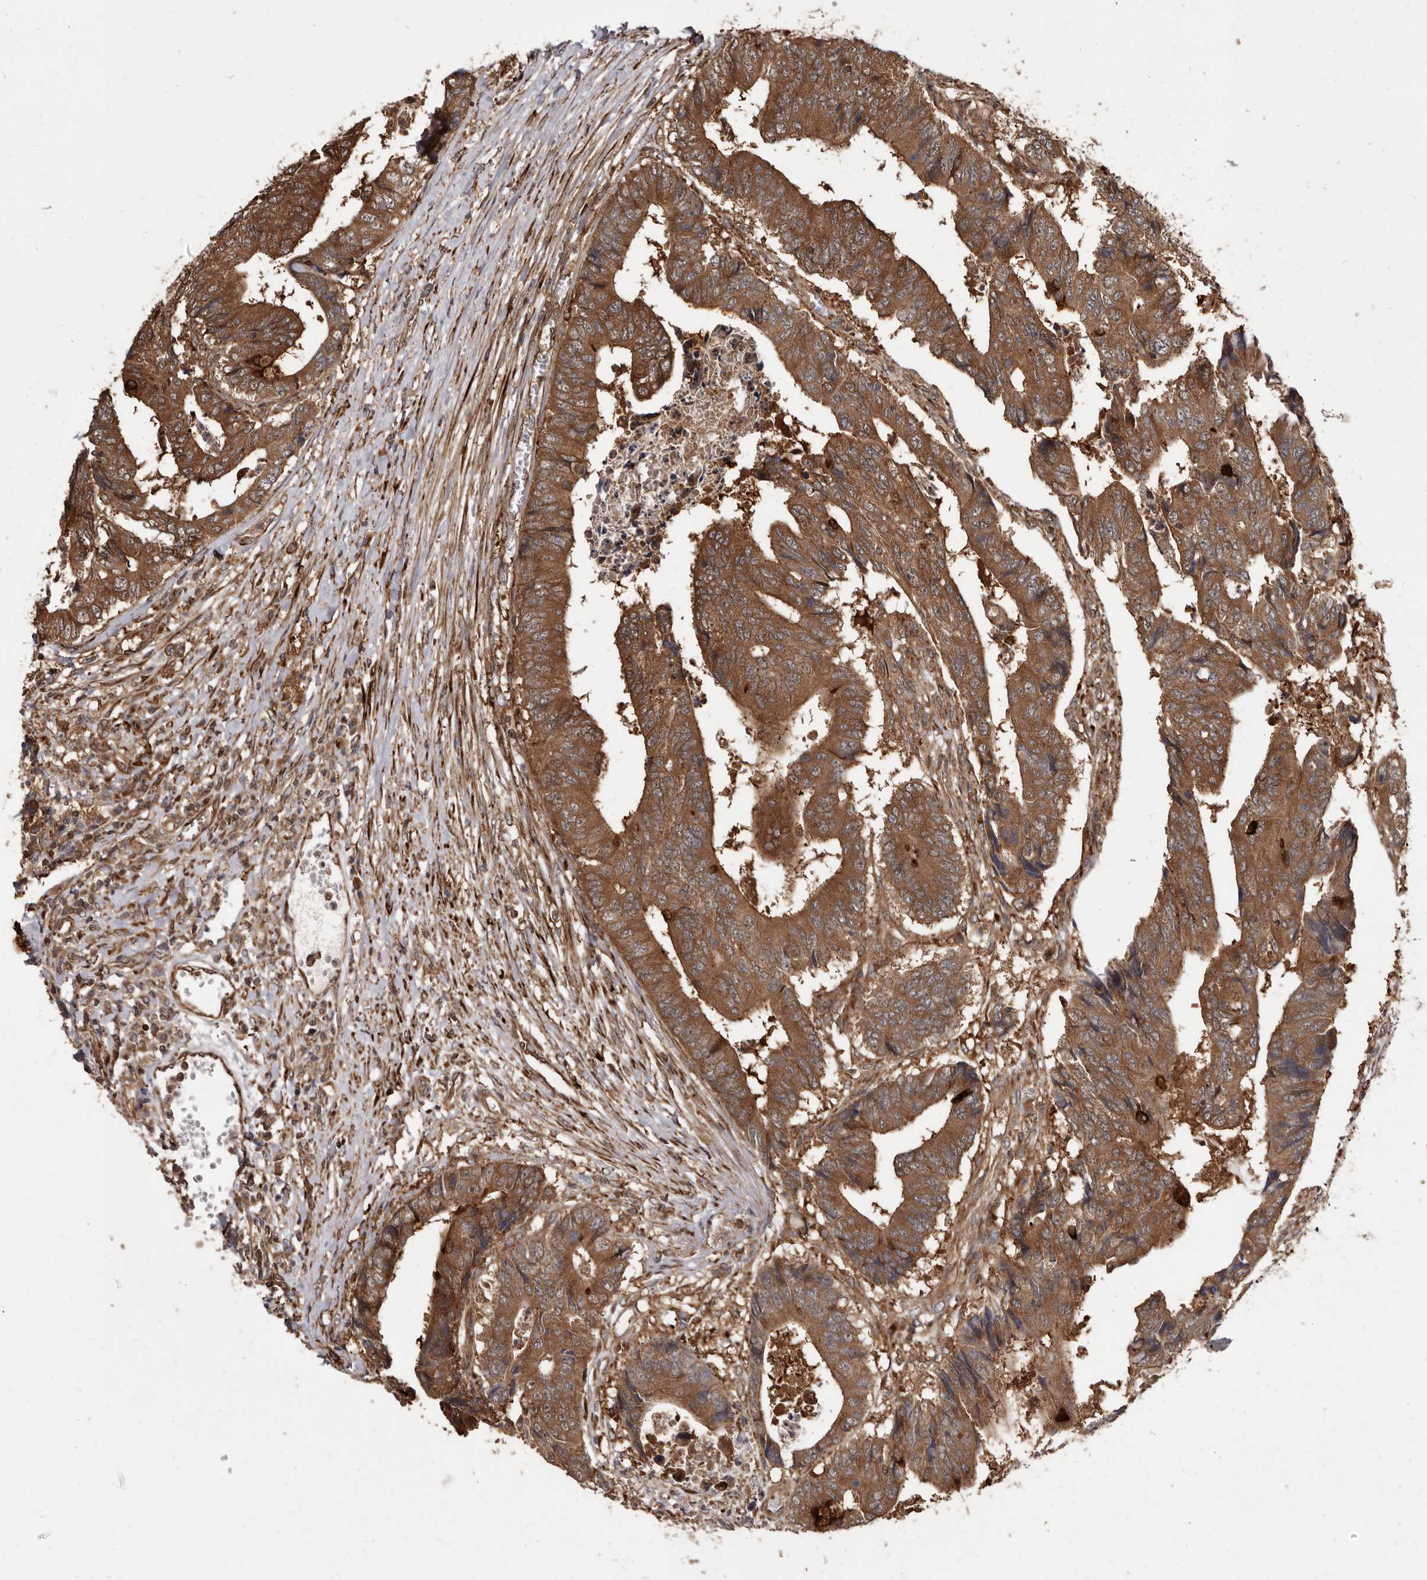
{"staining": {"intensity": "moderate", "quantity": ">75%", "location": "cytoplasmic/membranous"}, "tissue": "colorectal cancer", "cell_type": "Tumor cells", "image_type": "cancer", "snomed": [{"axis": "morphology", "description": "Adenocarcinoma, NOS"}, {"axis": "topography", "description": "Rectum"}], "caption": "Tumor cells display medium levels of moderate cytoplasmic/membranous expression in approximately >75% of cells in human colorectal adenocarcinoma.", "gene": "FLAD1", "patient": {"sex": "male", "age": 84}}